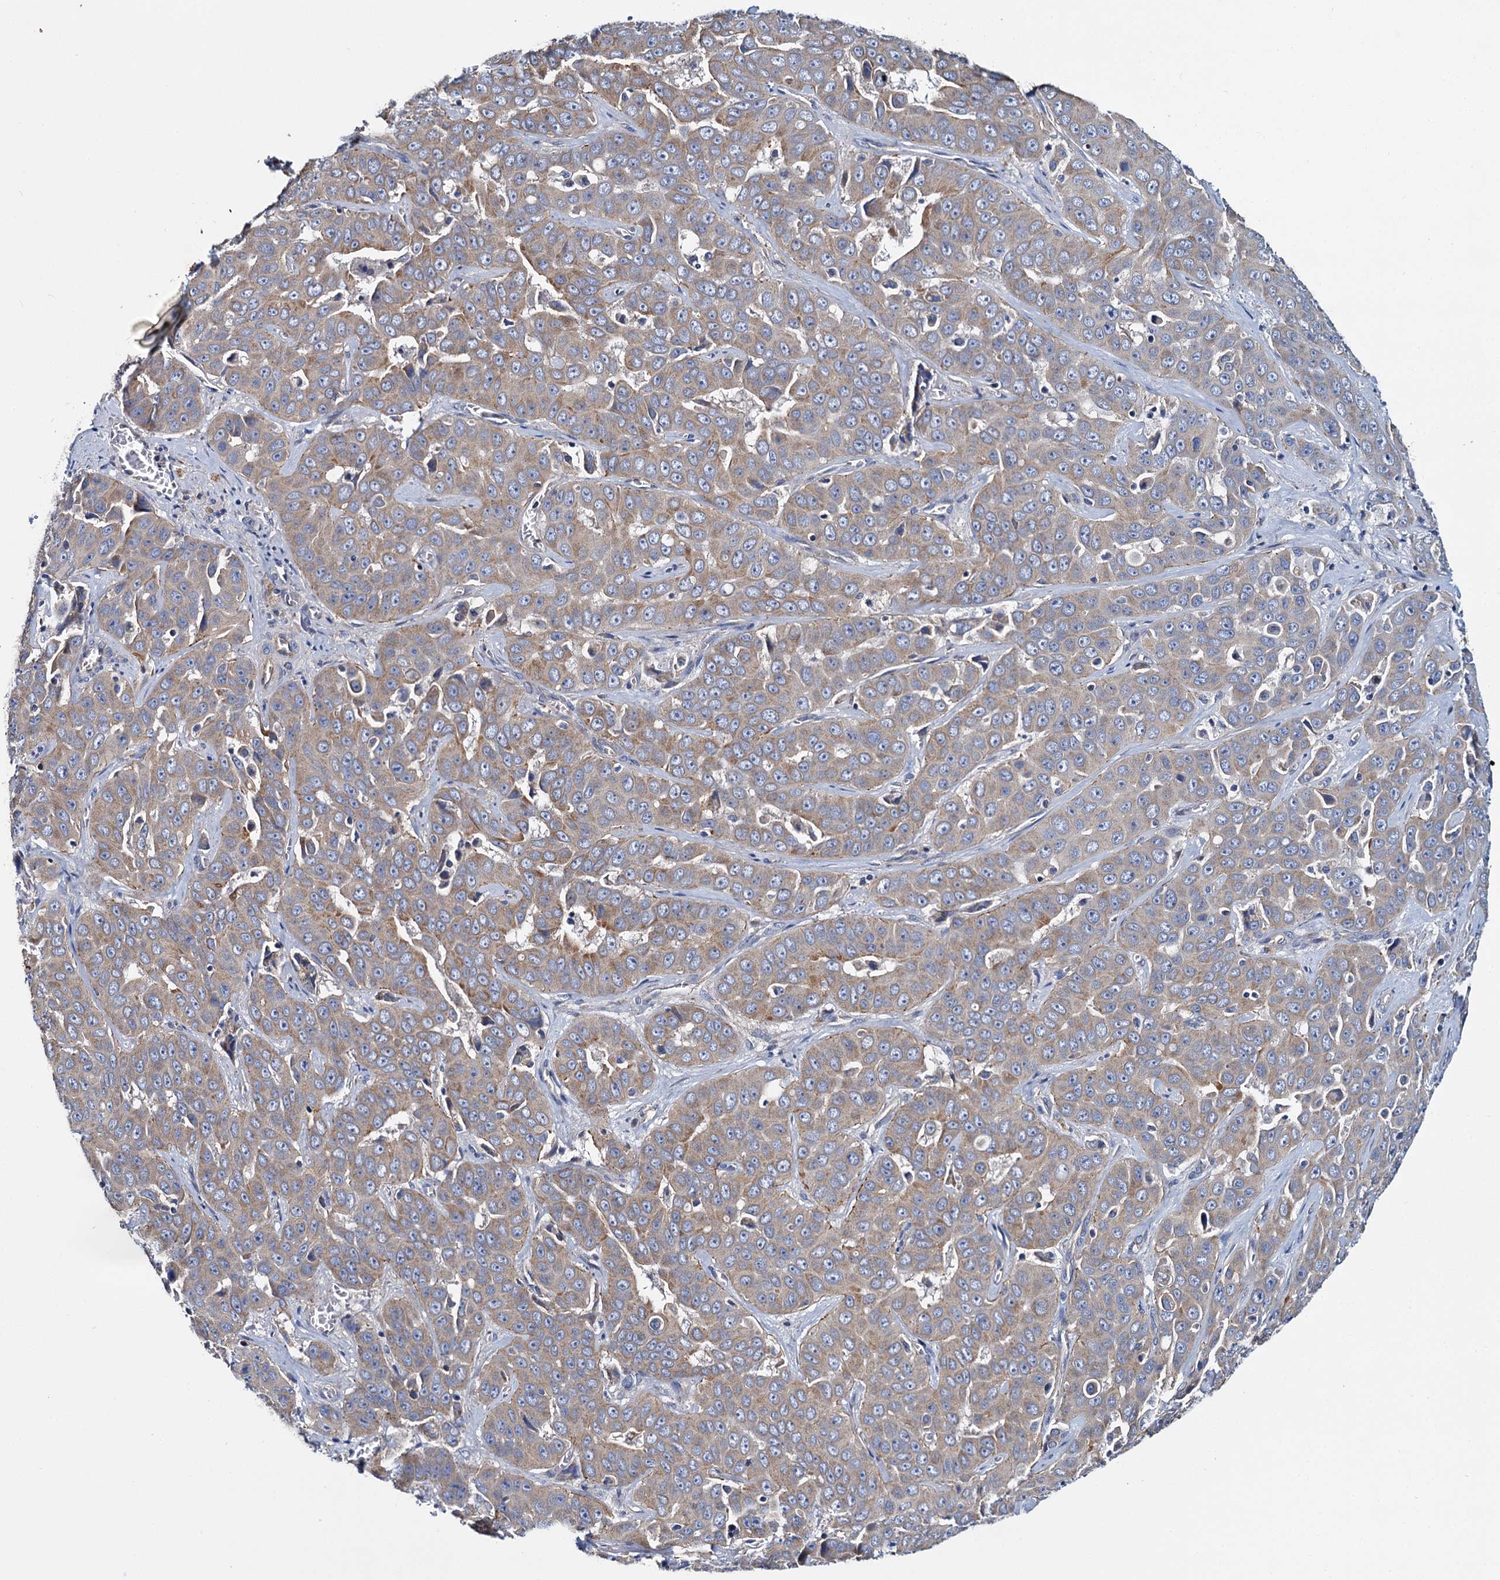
{"staining": {"intensity": "moderate", "quantity": "25%-75%", "location": "cytoplasmic/membranous"}, "tissue": "liver cancer", "cell_type": "Tumor cells", "image_type": "cancer", "snomed": [{"axis": "morphology", "description": "Cholangiocarcinoma"}, {"axis": "topography", "description": "Liver"}], "caption": "Immunohistochemical staining of human liver cancer (cholangiocarcinoma) demonstrates moderate cytoplasmic/membranous protein positivity in approximately 25%-75% of tumor cells.", "gene": "CEP295", "patient": {"sex": "female", "age": 52}}